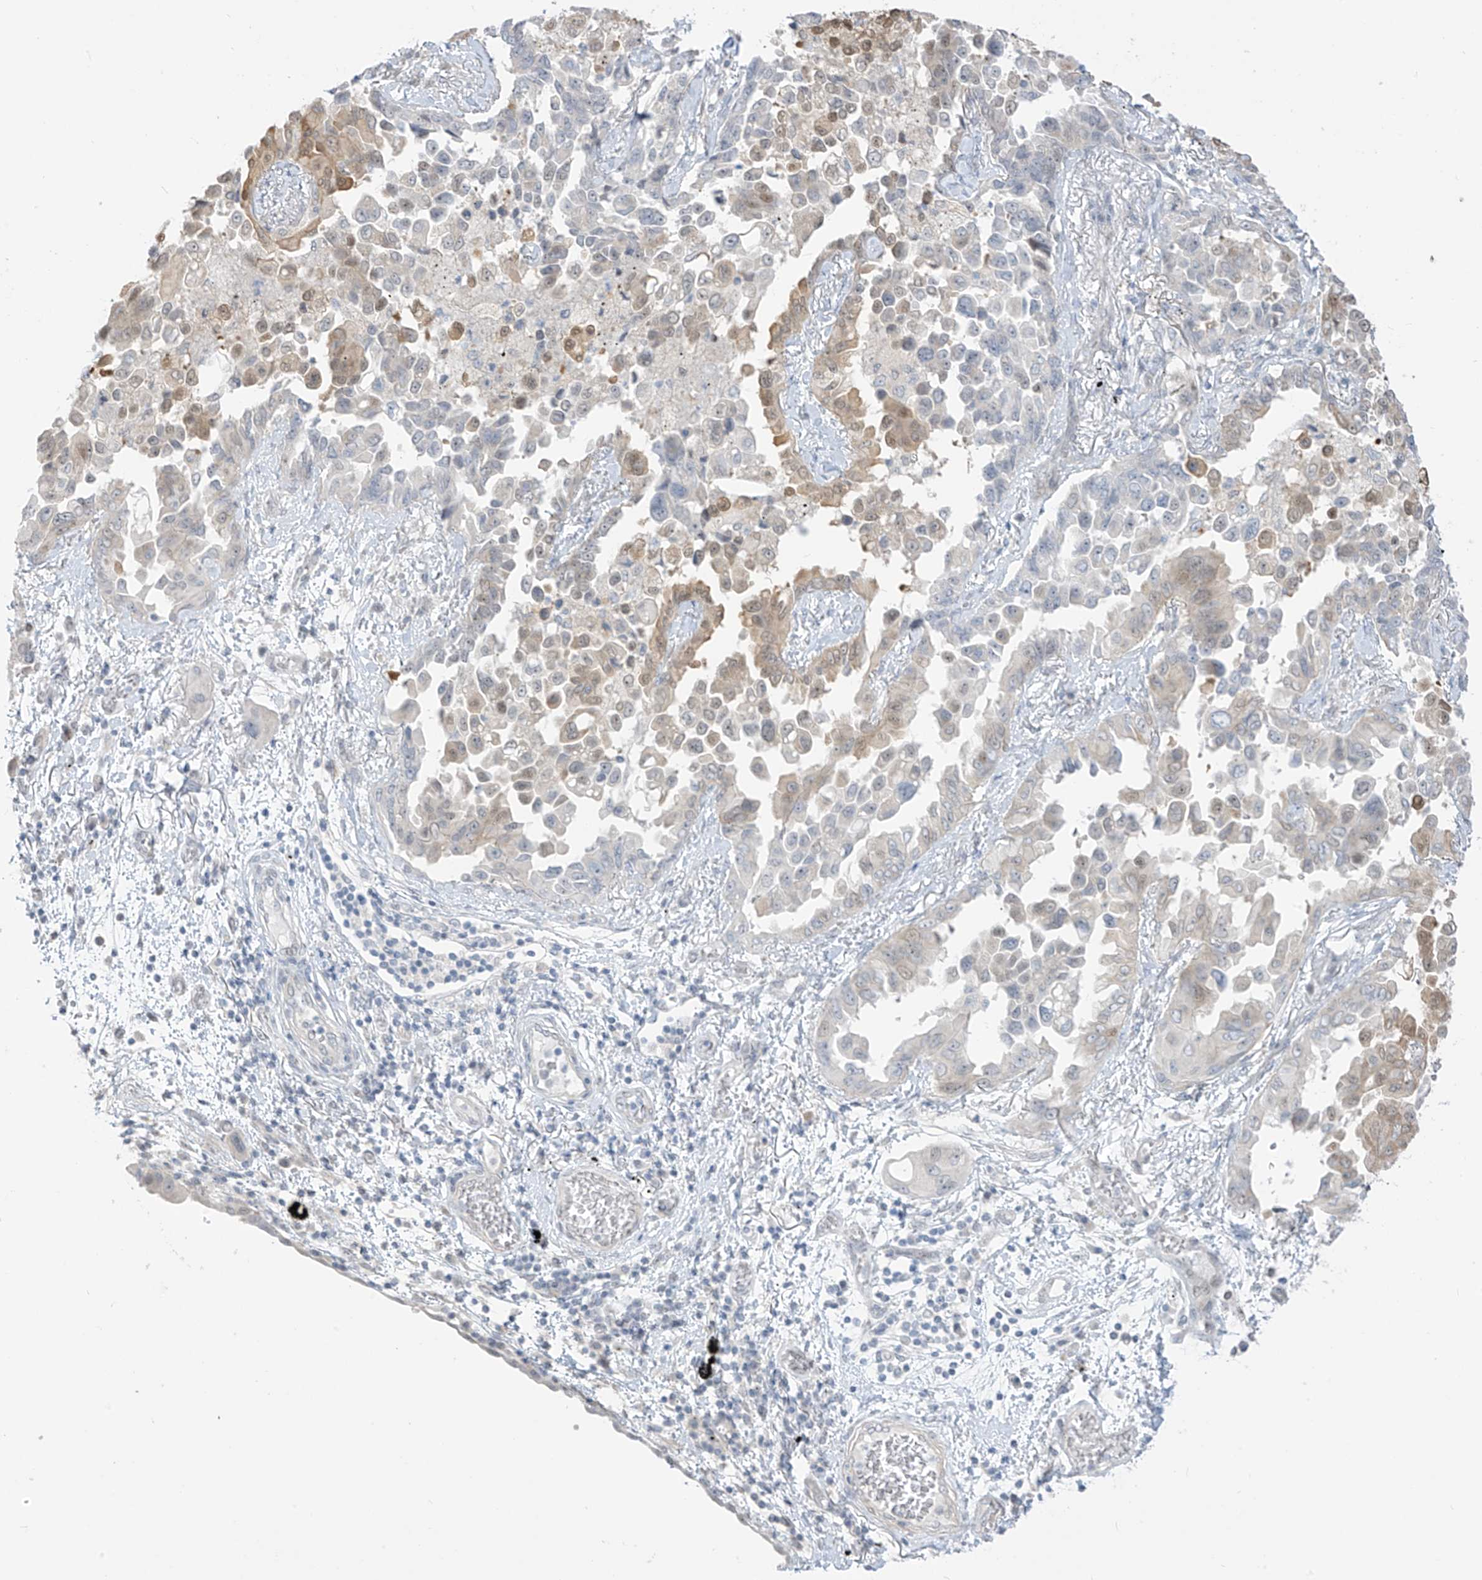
{"staining": {"intensity": "weak", "quantity": "<25%", "location": "cytoplasmic/membranous,nuclear"}, "tissue": "lung cancer", "cell_type": "Tumor cells", "image_type": "cancer", "snomed": [{"axis": "morphology", "description": "Adenocarcinoma, NOS"}, {"axis": "topography", "description": "Lung"}], "caption": "A high-resolution photomicrograph shows immunohistochemistry staining of adenocarcinoma (lung), which exhibits no significant expression in tumor cells.", "gene": "ASPRV1", "patient": {"sex": "female", "age": 67}}